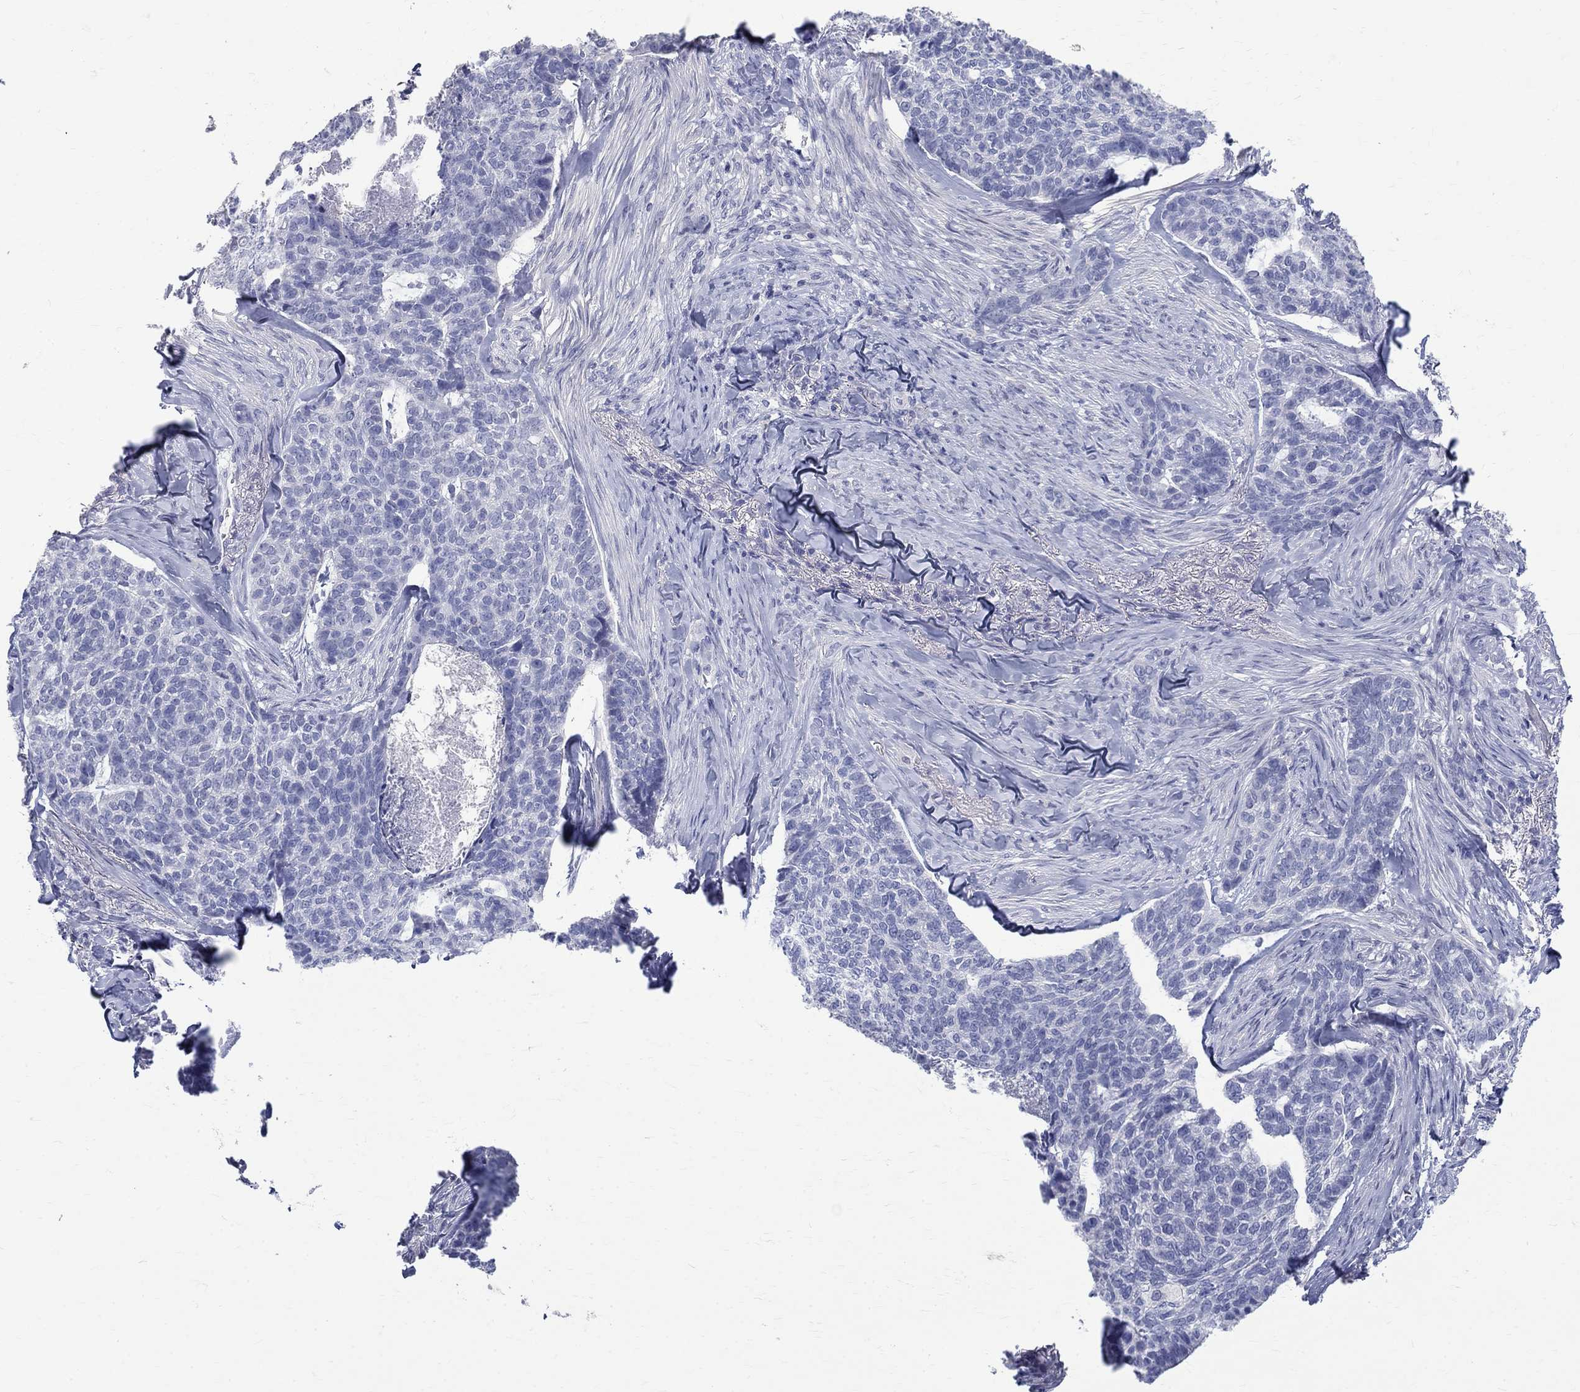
{"staining": {"intensity": "negative", "quantity": "none", "location": "none"}, "tissue": "skin cancer", "cell_type": "Tumor cells", "image_type": "cancer", "snomed": [{"axis": "morphology", "description": "Basal cell carcinoma"}, {"axis": "topography", "description": "Skin"}], "caption": "A micrograph of skin cancer (basal cell carcinoma) stained for a protein demonstrates no brown staining in tumor cells.", "gene": "MAGEB6", "patient": {"sex": "female", "age": 69}}